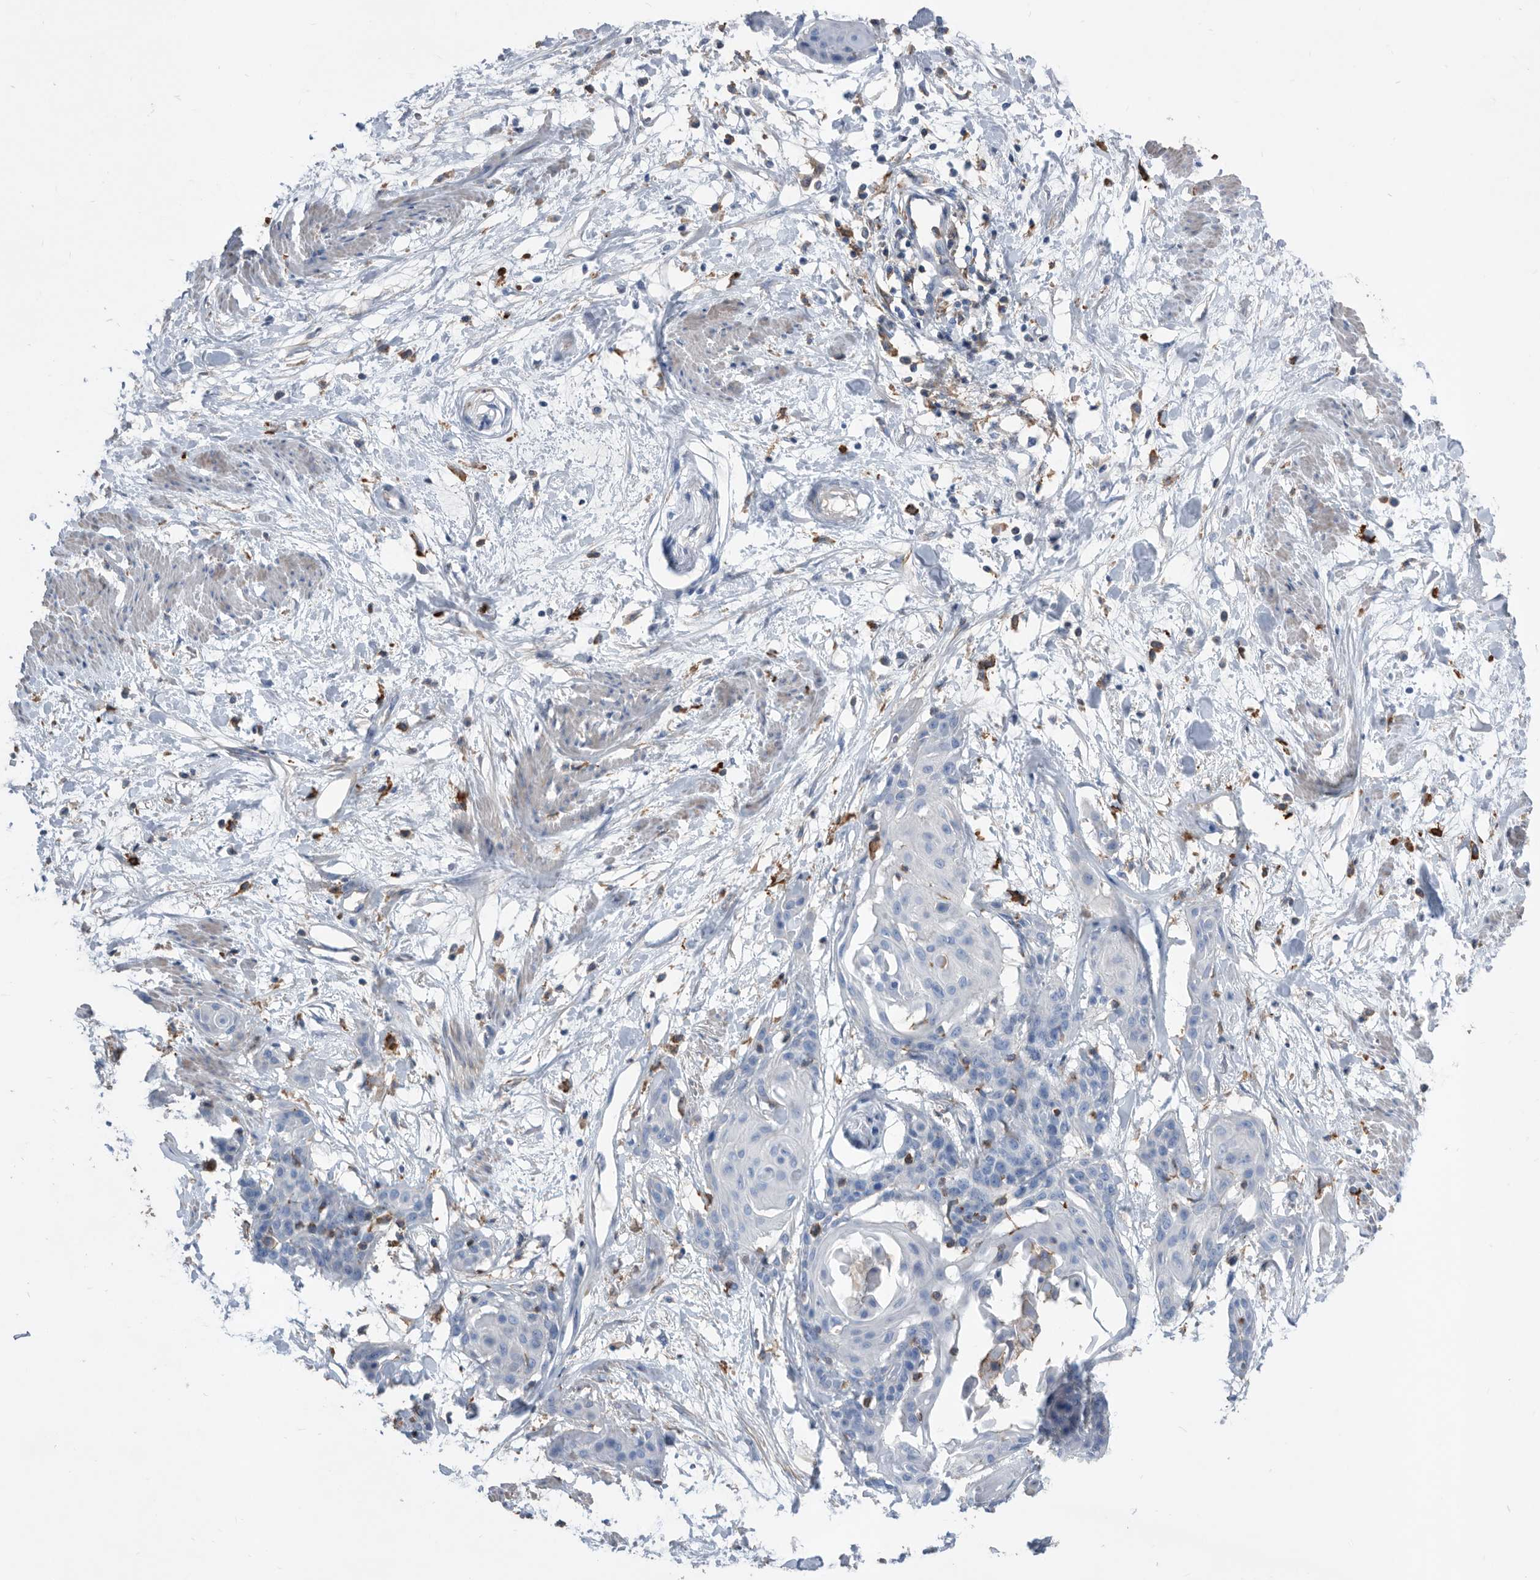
{"staining": {"intensity": "negative", "quantity": "none", "location": "none"}, "tissue": "cervical cancer", "cell_type": "Tumor cells", "image_type": "cancer", "snomed": [{"axis": "morphology", "description": "Squamous cell carcinoma, NOS"}, {"axis": "topography", "description": "Cervix"}], "caption": "Immunohistochemistry histopathology image of neoplastic tissue: cervical cancer stained with DAB reveals no significant protein positivity in tumor cells.", "gene": "MS4A4A", "patient": {"sex": "female", "age": 57}}